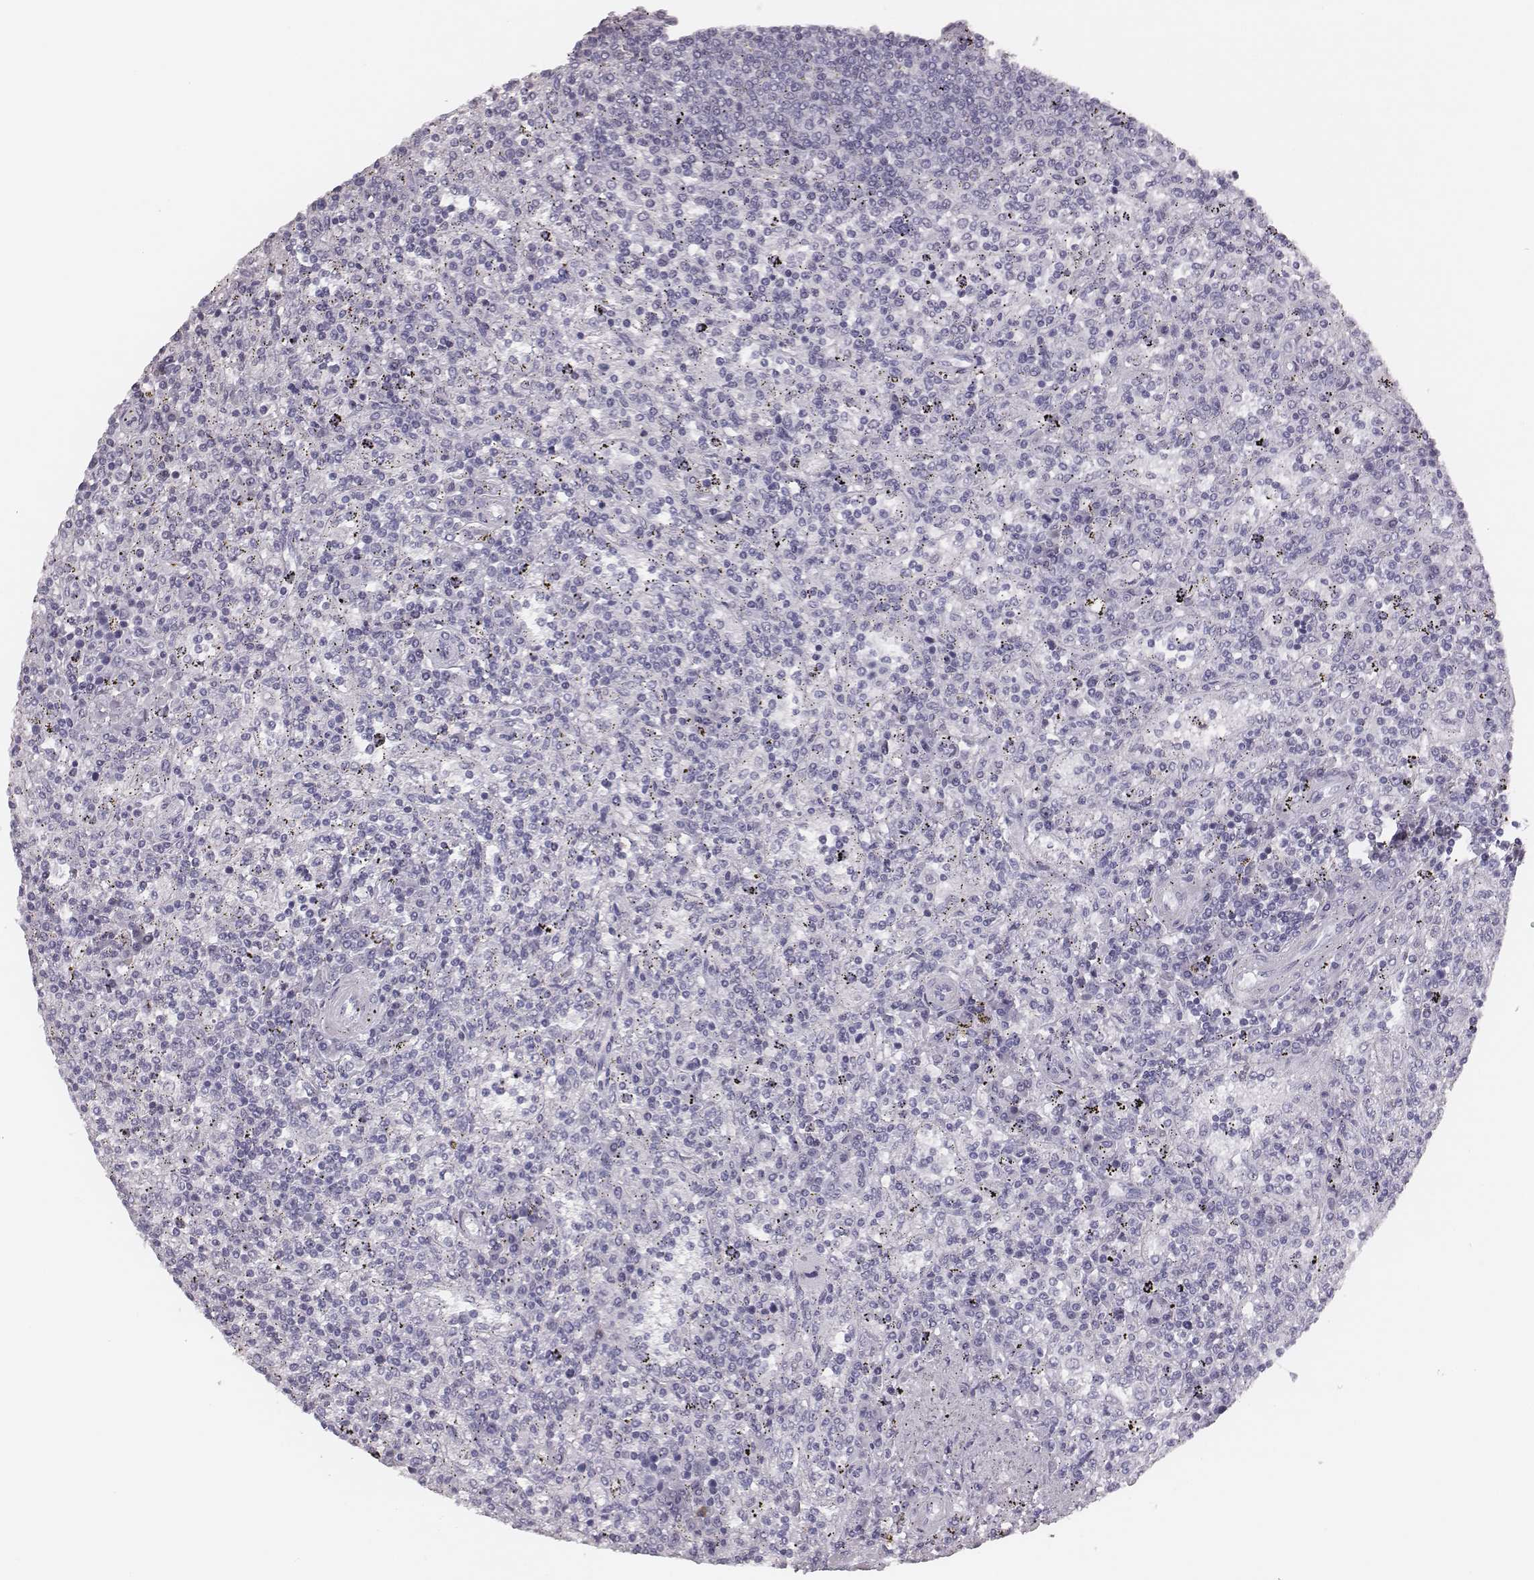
{"staining": {"intensity": "negative", "quantity": "none", "location": "none"}, "tissue": "lymphoma", "cell_type": "Tumor cells", "image_type": "cancer", "snomed": [{"axis": "morphology", "description": "Malignant lymphoma, non-Hodgkin's type, Low grade"}, {"axis": "topography", "description": "Spleen"}], "caption": "This is an immunohistochemistry (IHC) histopathology image of lymphoma. There is no staining in tumor cells.", "gene": "CSH1", "patient": {"sex": "male", "age": 62}}